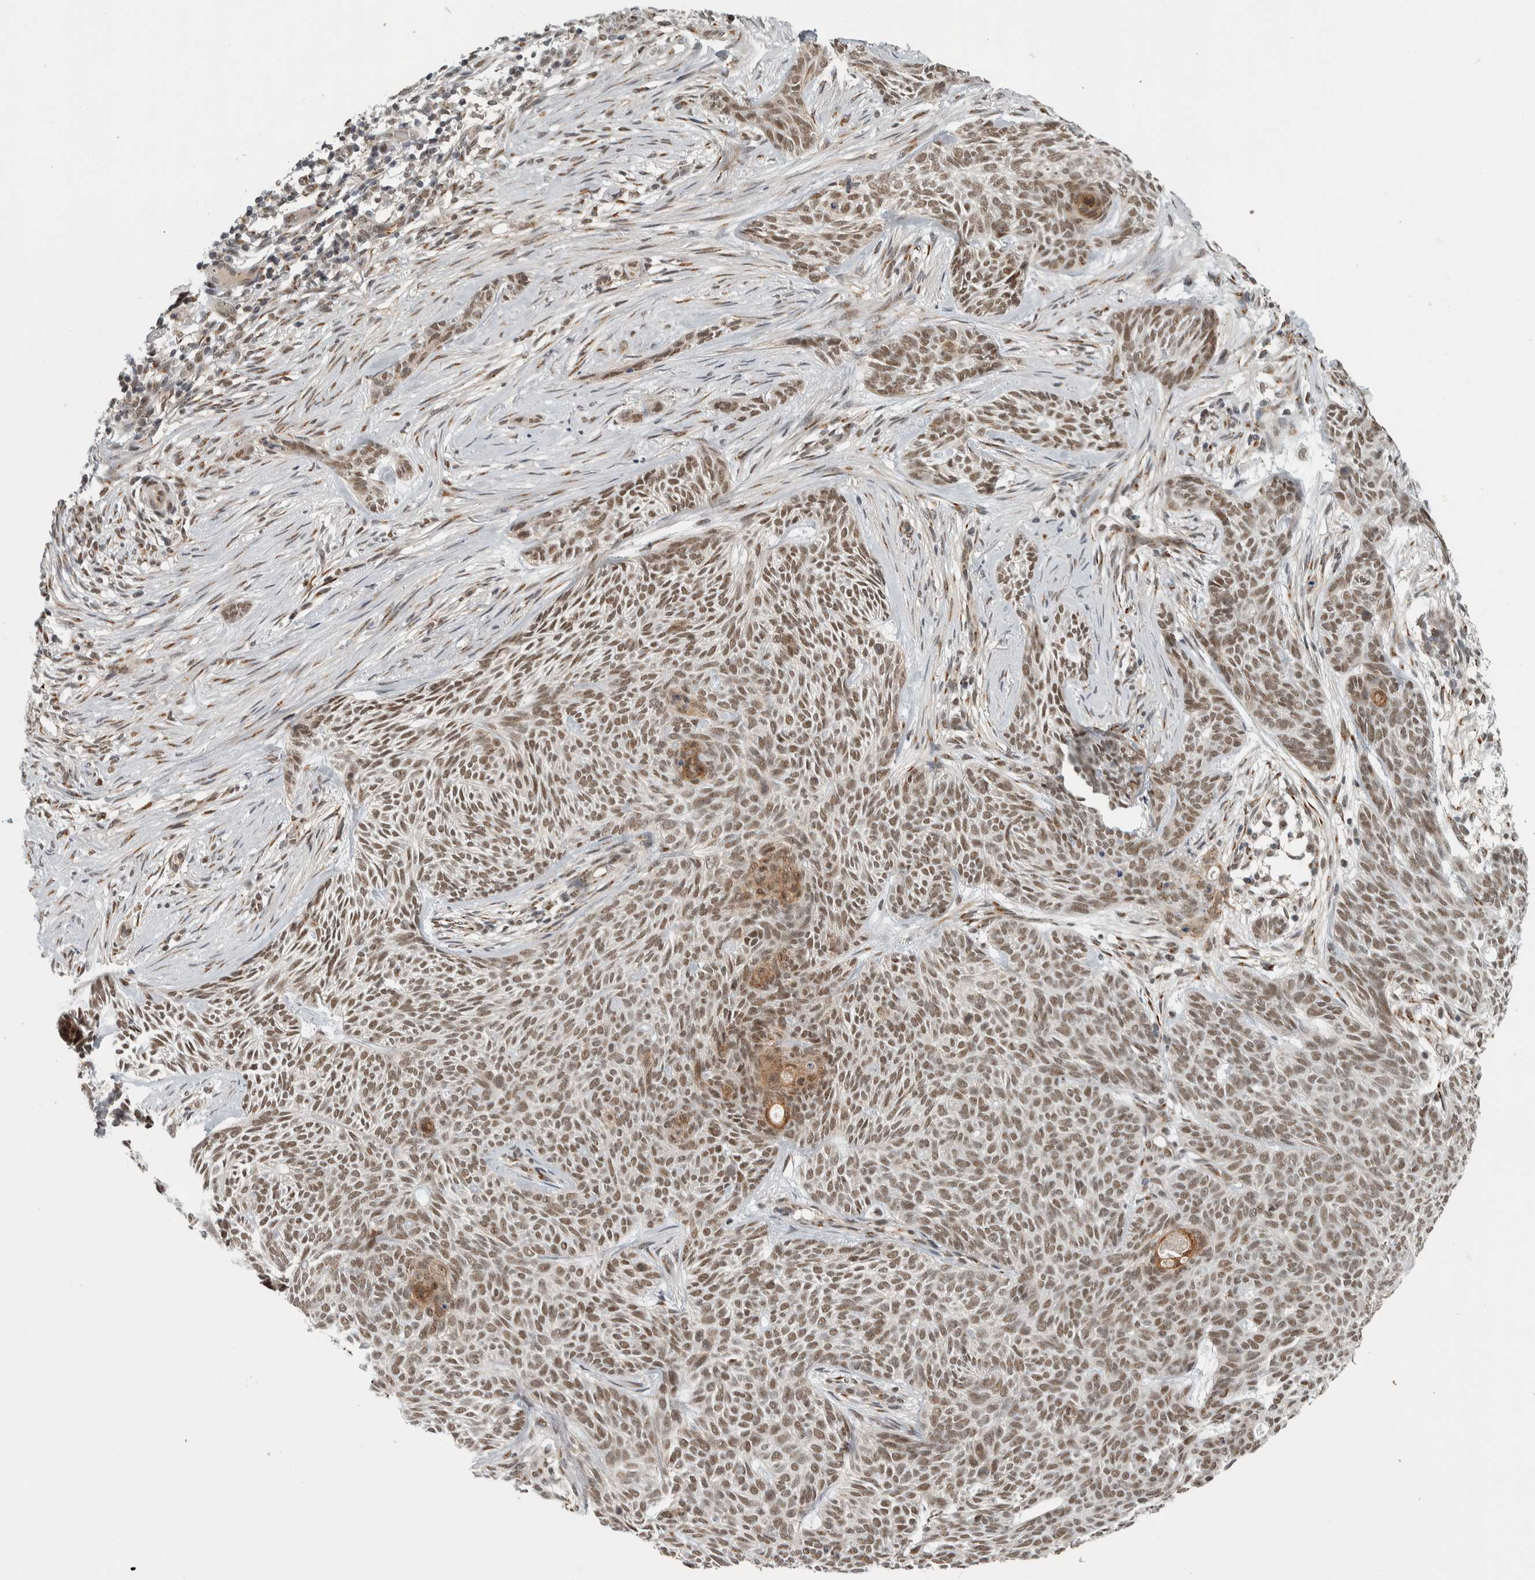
{"staining": {"intensity": "weak", "quantity": ">75%", "location": "nuclear"}, "tissue": "skin cancer", "cell_type": "Tumor cells", "image_type": "cancer", "snomed": [{"axis": "morphology", "description": "Basal cell carcinoma"}, {"axis": "topography", "description": "Skin"}], "caption": "This micrograph demonstrates immunohistochemistry staining of human basal cell carcinoma (skin), with low weak nuclear positivity in approximately >75% of tumor cells.", "gene": "ZMYND8", "patient": {"sex": "female", "age": 59}}